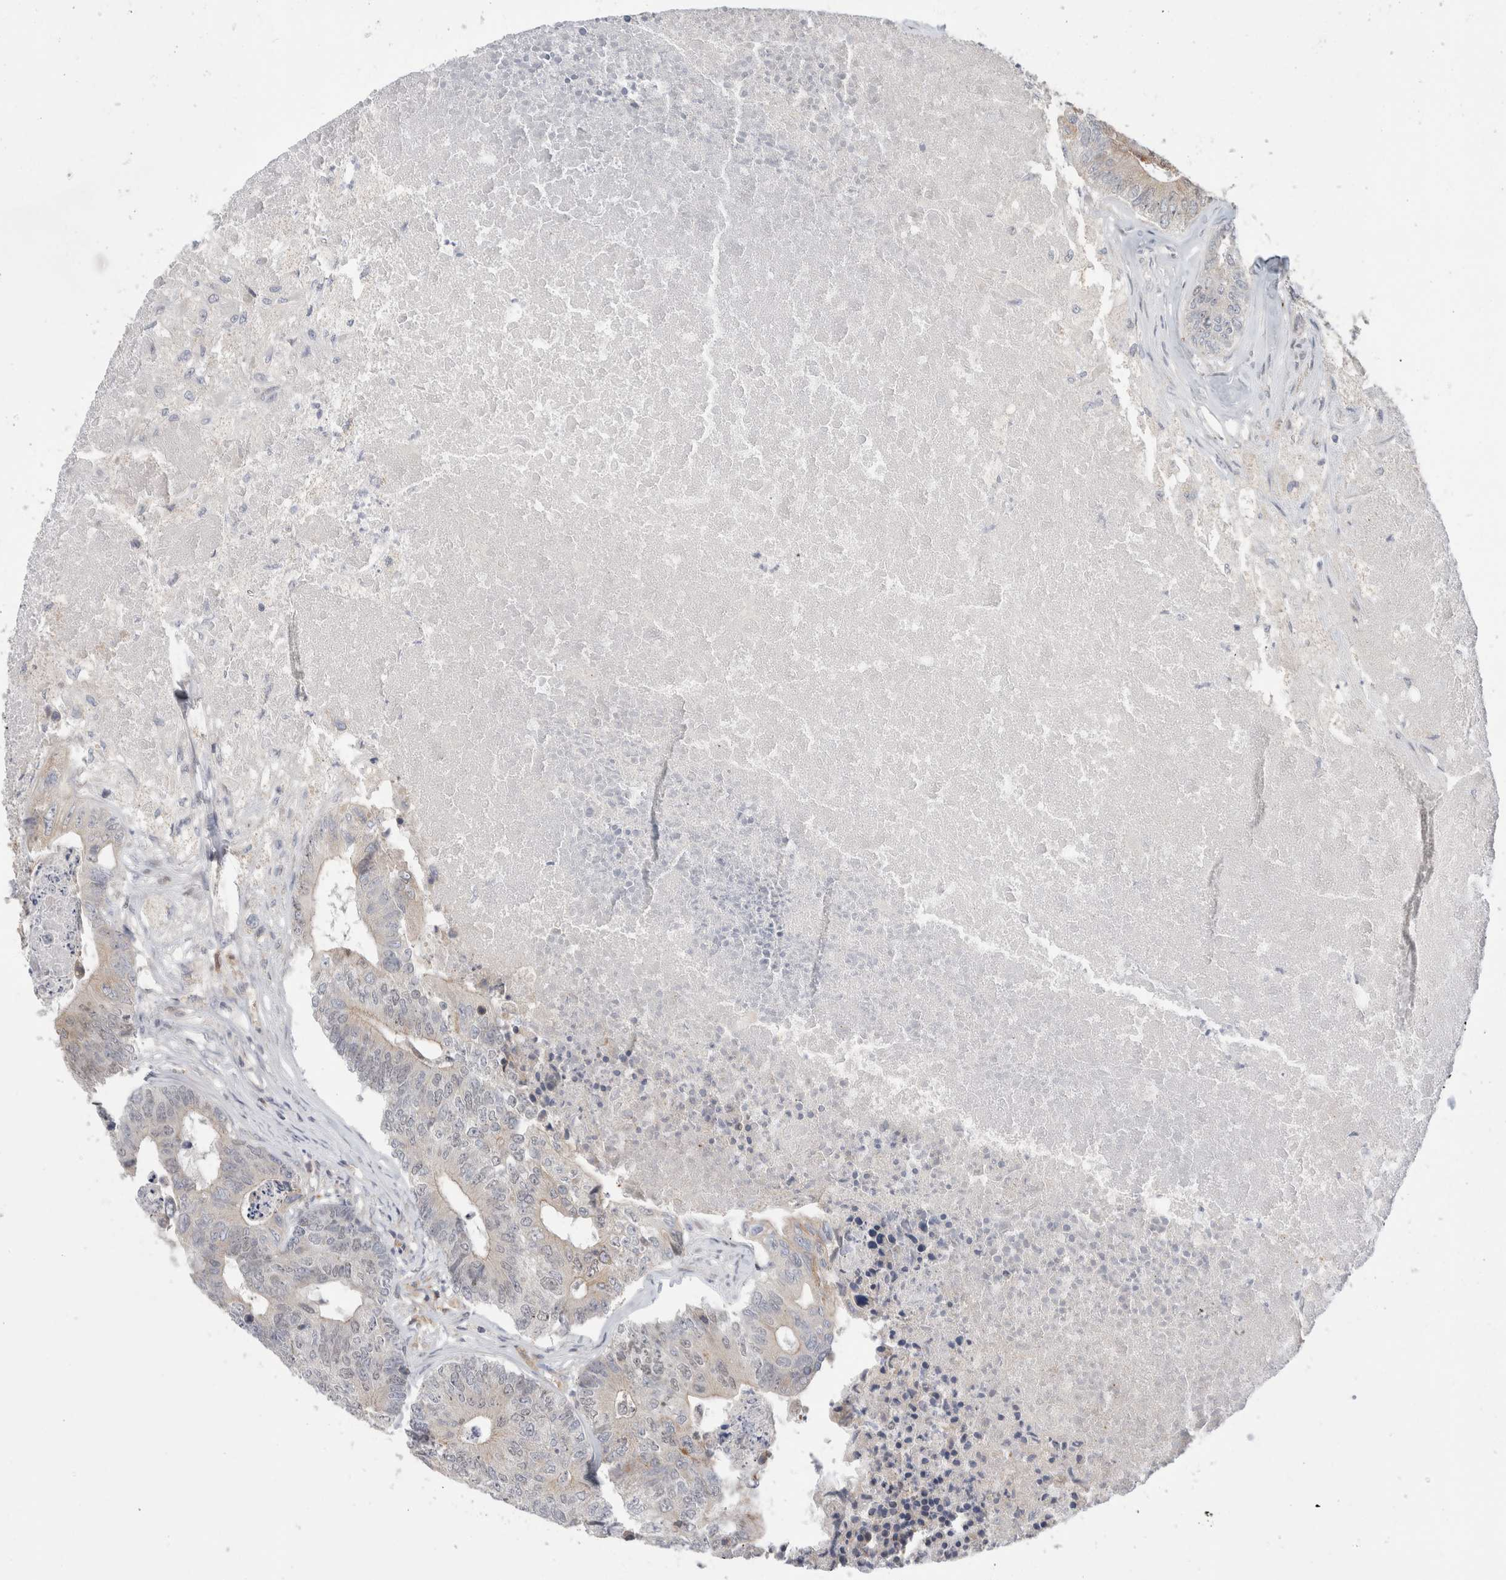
{"staining": {"intensity": "negative", "quantity": "none", "location": "none"}, "tissue": "colorectal cancer", "cell_type": "Tumor cells", "image_type": "cancer", "snomed": [{"axis": "morphology", "description": "Adenocarcinoma, NOS"}, {"axis": "topography", "description": "Colon"}], "caption": "This image is of colorectal cancer stained with immunohistochemistry (IHC) to label a protein in brown with the nuclei are counter-stained blue. There is no staining in tumor cells.", "gene": "SYTL5", "patient": {"sex": "female", "age": 67}}